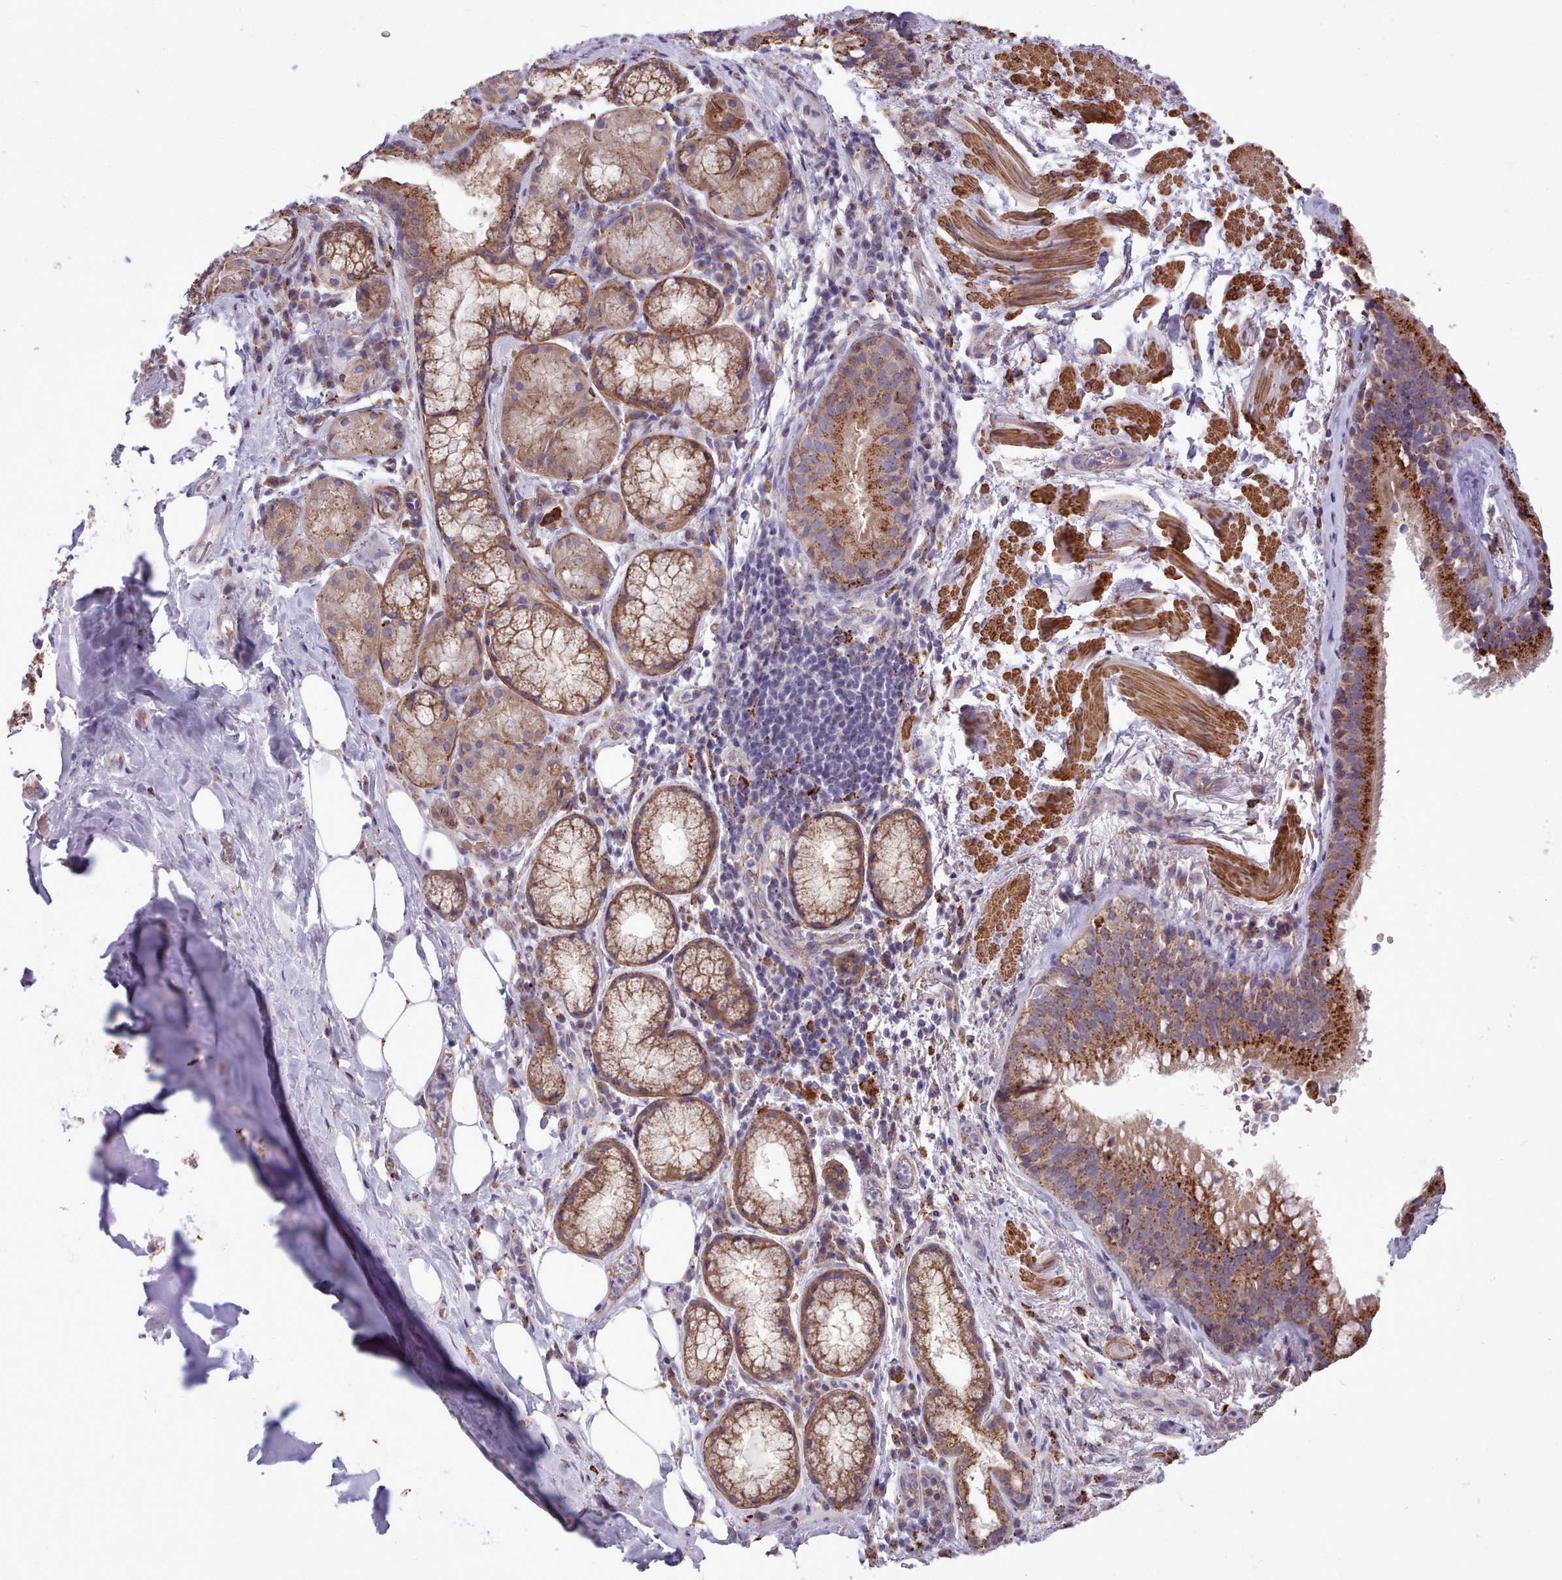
{"staining": {"intensity": "weak", "quantity": "<25%", "location": "cytoplasmic/membranous"}, "tissue": "adipose tissue", "cell_type": "Adipocytes", "image_type": "normal", "snomed": [{"axis": "morphology", "description": "Normal tissue, NOS"}, {"axis": "topography", "description": "Lymph node"}, {"axis": "topography", "description": "Cartilage tissue"}, {"axis": "topography", "description": "Bronchus"}], "caption": "An IHC image of normal adipose tissue is shown. There is no staining in adipocytes of adipose tissue.", "gene": "PACSIN3", "patient": {"sex": "male", "age": 63}}